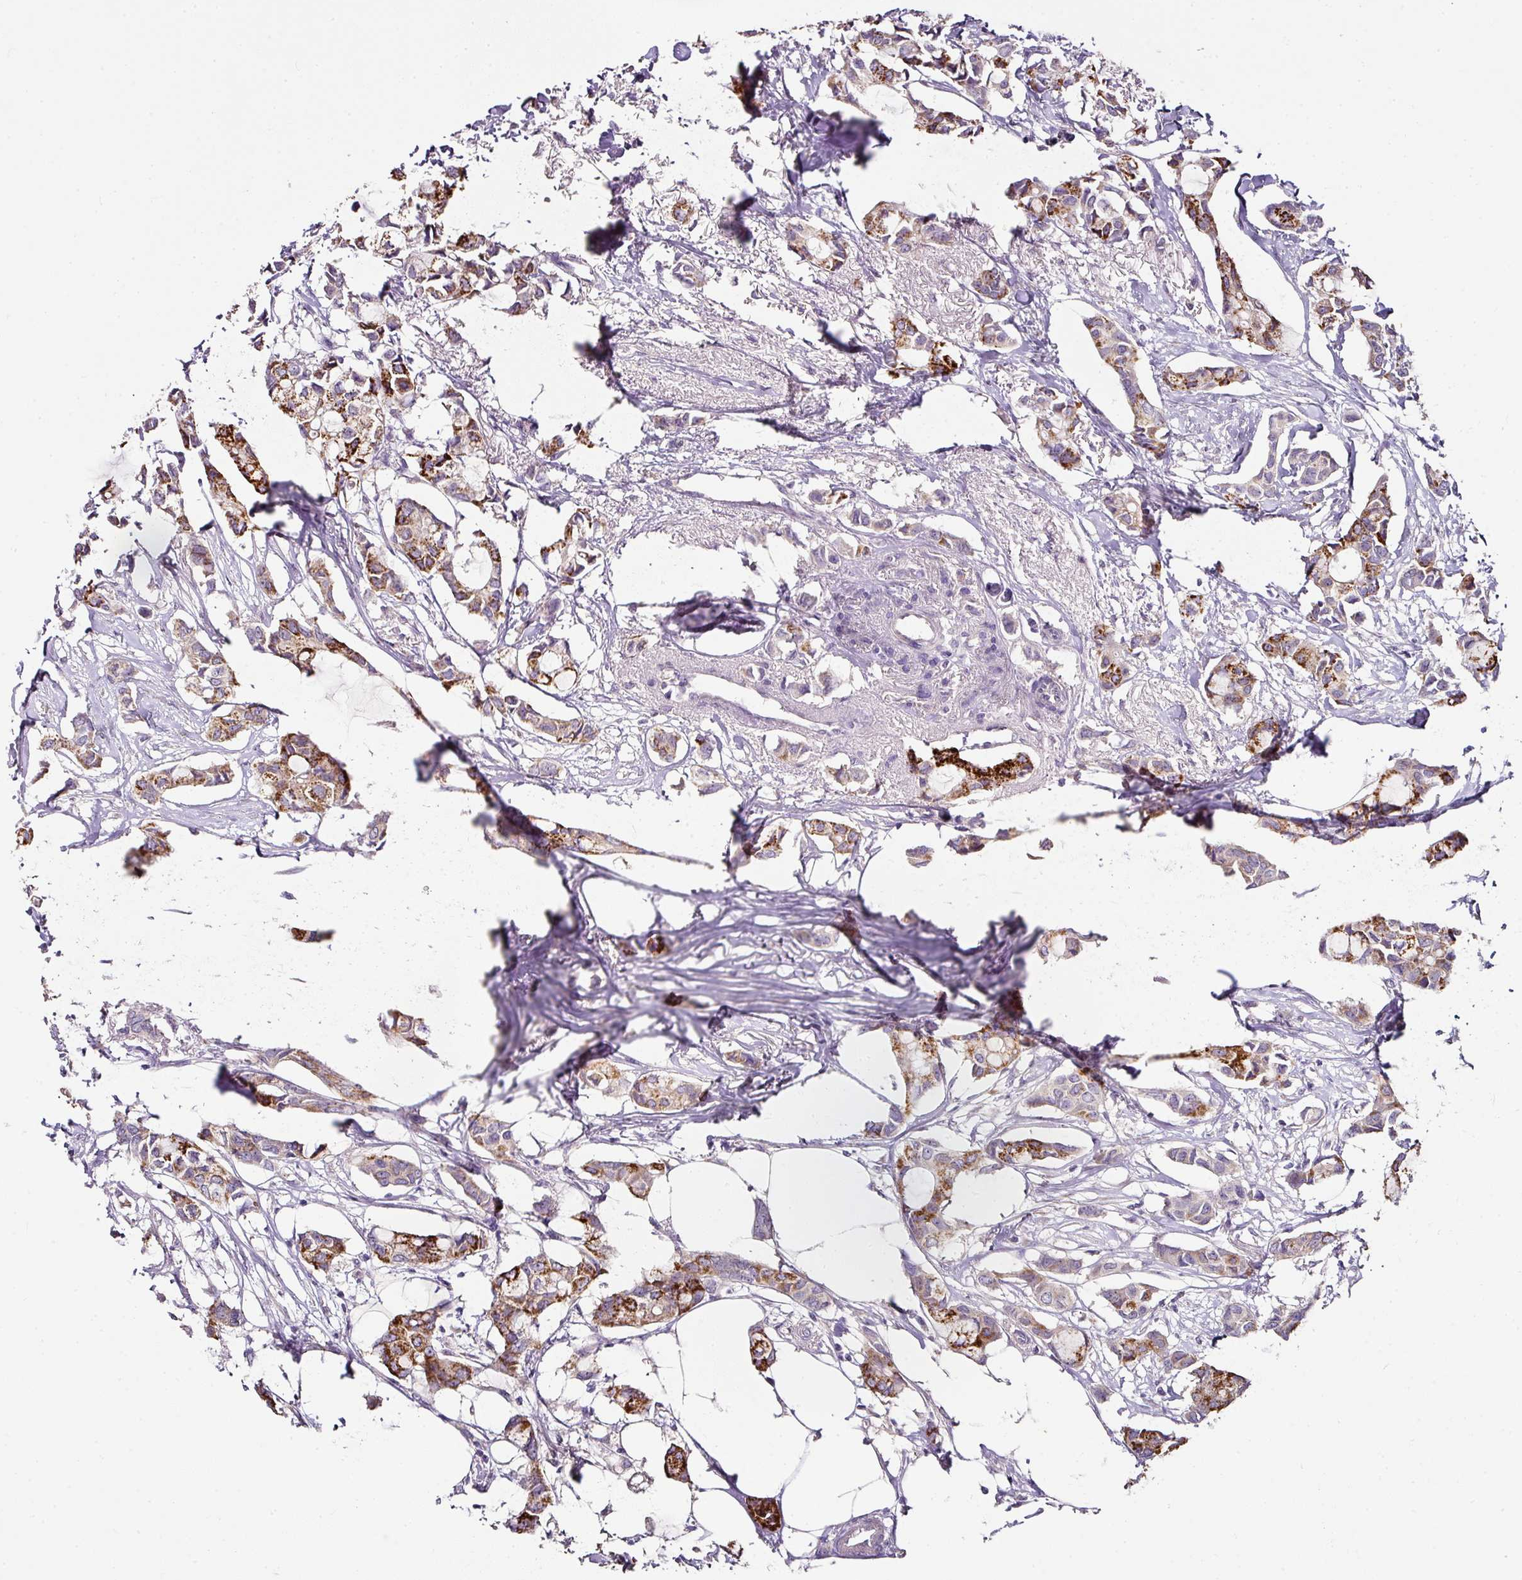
{"staining": {"intensity": "strong", "quantity": "25%-75%", "location": "cytoplasmic/membranous"}, "tissue": "breast cancer", "cell_type": "Tumor cells", "image_type": "cancer", "snomed": [{"axis": "morphology", "description": "Duct carcinoma"}, {"axis": "topography", "description": "Breast"}], "caption": "Brown immunohistochemical staining in human breast cancer (infiltrating ductal carcinoma) reveals strong cytoplasmic/membranous positivity in about 25%-75% of tumor cells.", "gene": "SKIC2", "patient": {"sex": "female", "age": 73}}